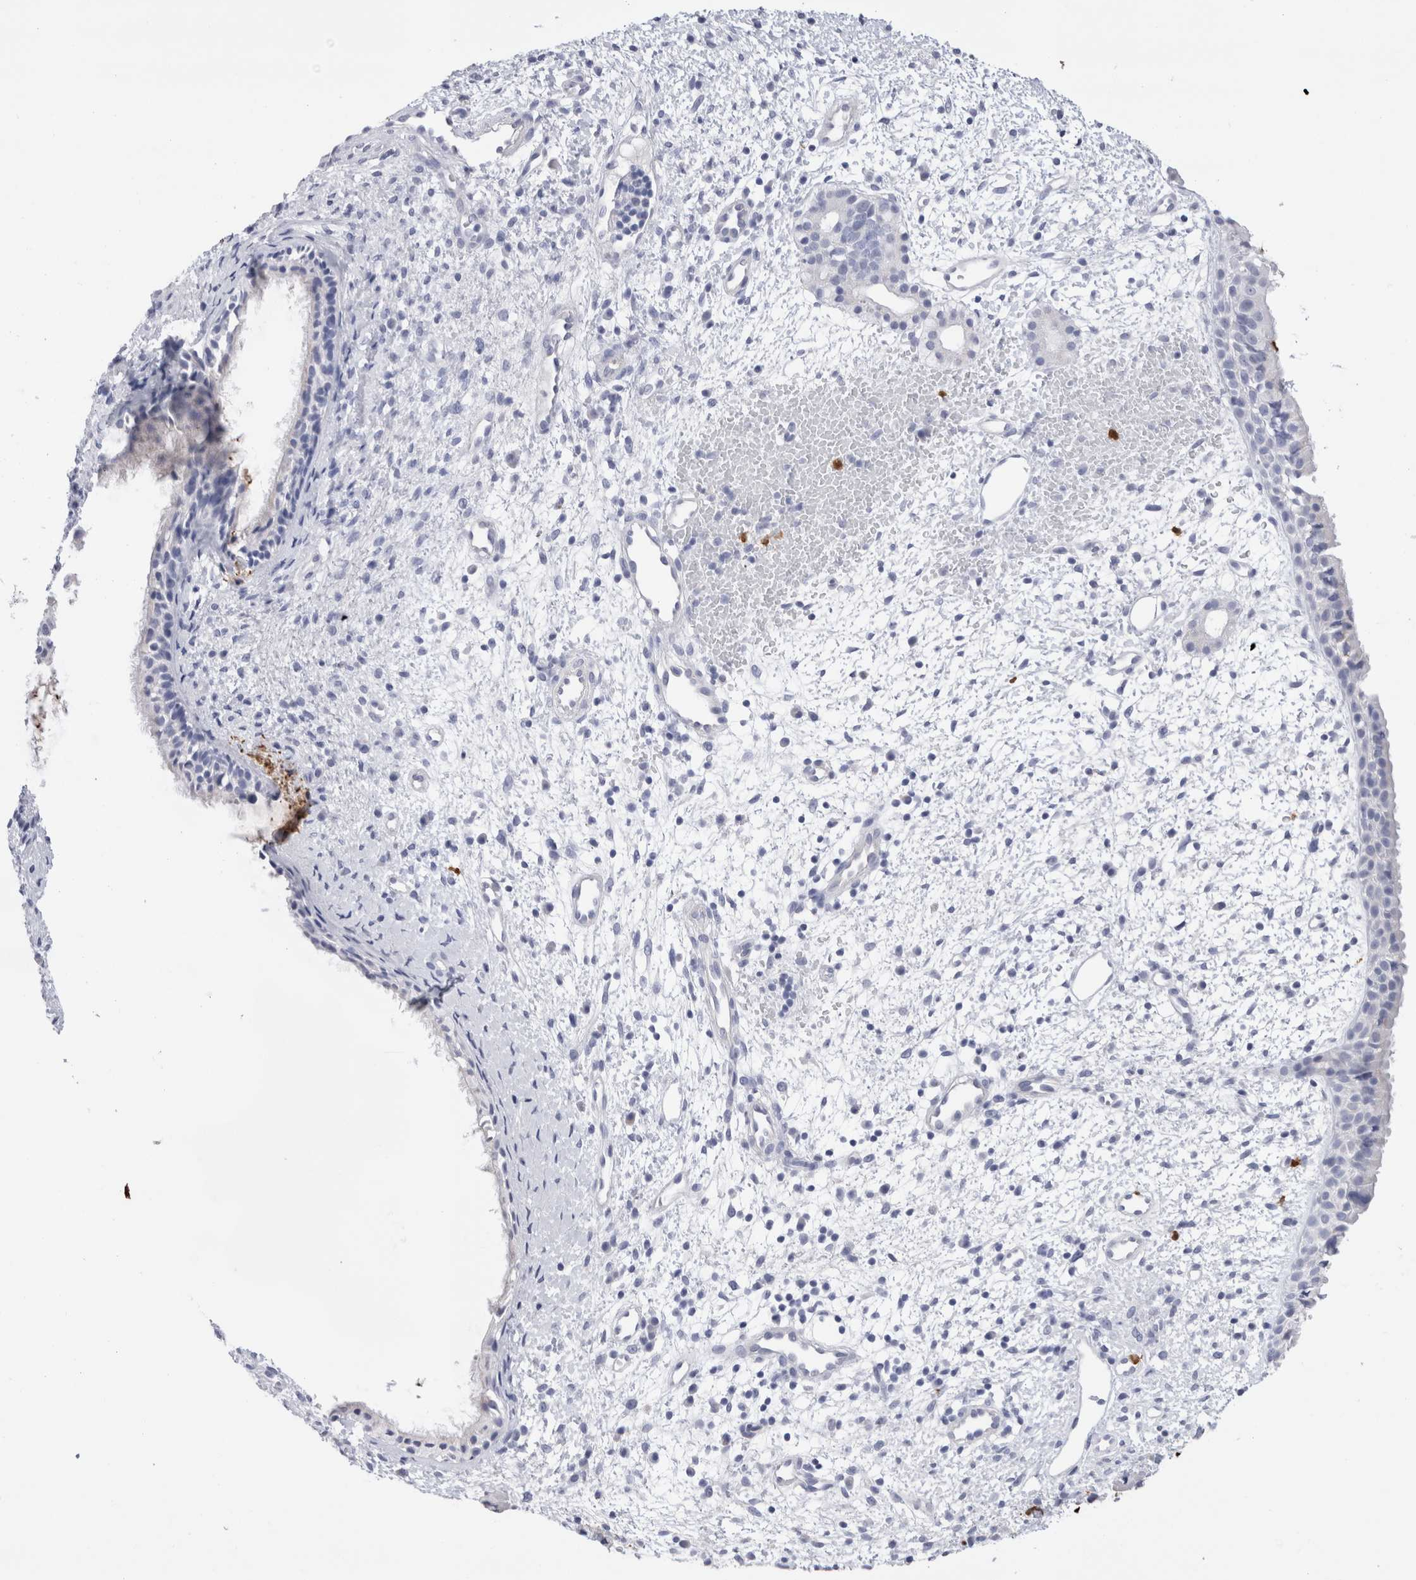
{"staining": {"intensity": "negative", "quantity": "none", "location": "none"}, "tissue": "nasopharynx", "cell_type": "Respiratory epithelial cells", "image_type": "normal", "snomed": [{"axis": "morphology", "description": "Normal tissue, NOS"}, {"axis": "topography", "description": "Nasopharynx"}], "caption": "Respiratory epithelial cells show no significant expression in normal nasopharynx. (DAB (3,3'-diaminobenzidine) IHC visualized using brightfield microscopy, high magnification).", "gene": "SLC10A5", "patient": {"sex": "male", "age": 22}}